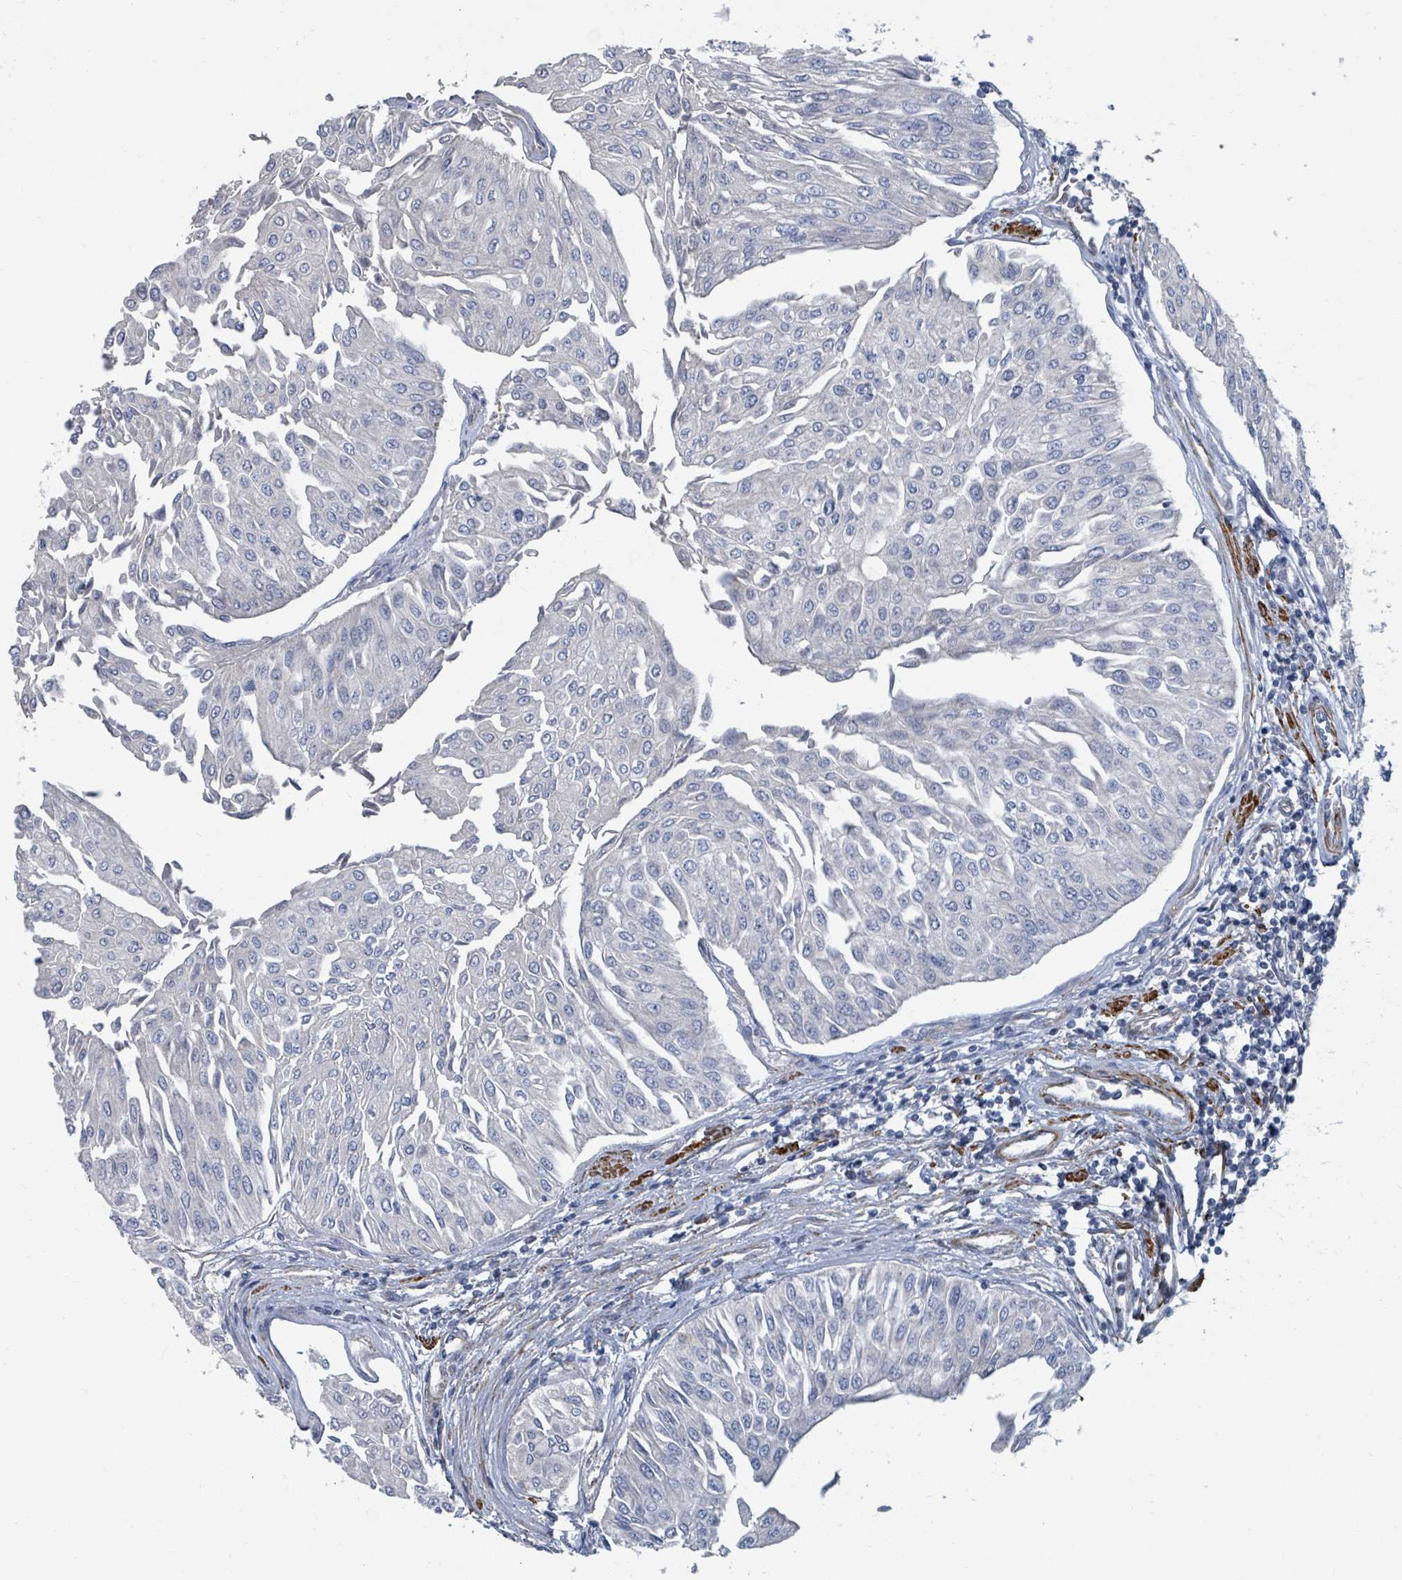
{"staining": {"intensity": "negative", "quantity": "none", "location": "none"}, "tissue": "urothelial cancer", "cell_type": "Tumor cells", "image_type": "cancer", "snomed": [{"axis": "morphology", "description": "Urothelial carcinoma, Low grade"}, {"axis": "topography", "description": "Urinary bladder"}], "caption": "Immunohistochemical staining of urothelial cancer reveals no significant positivity in tumor cells.", "gene": "ARGFX", "patient": {"sex": "male", "age": 67}}